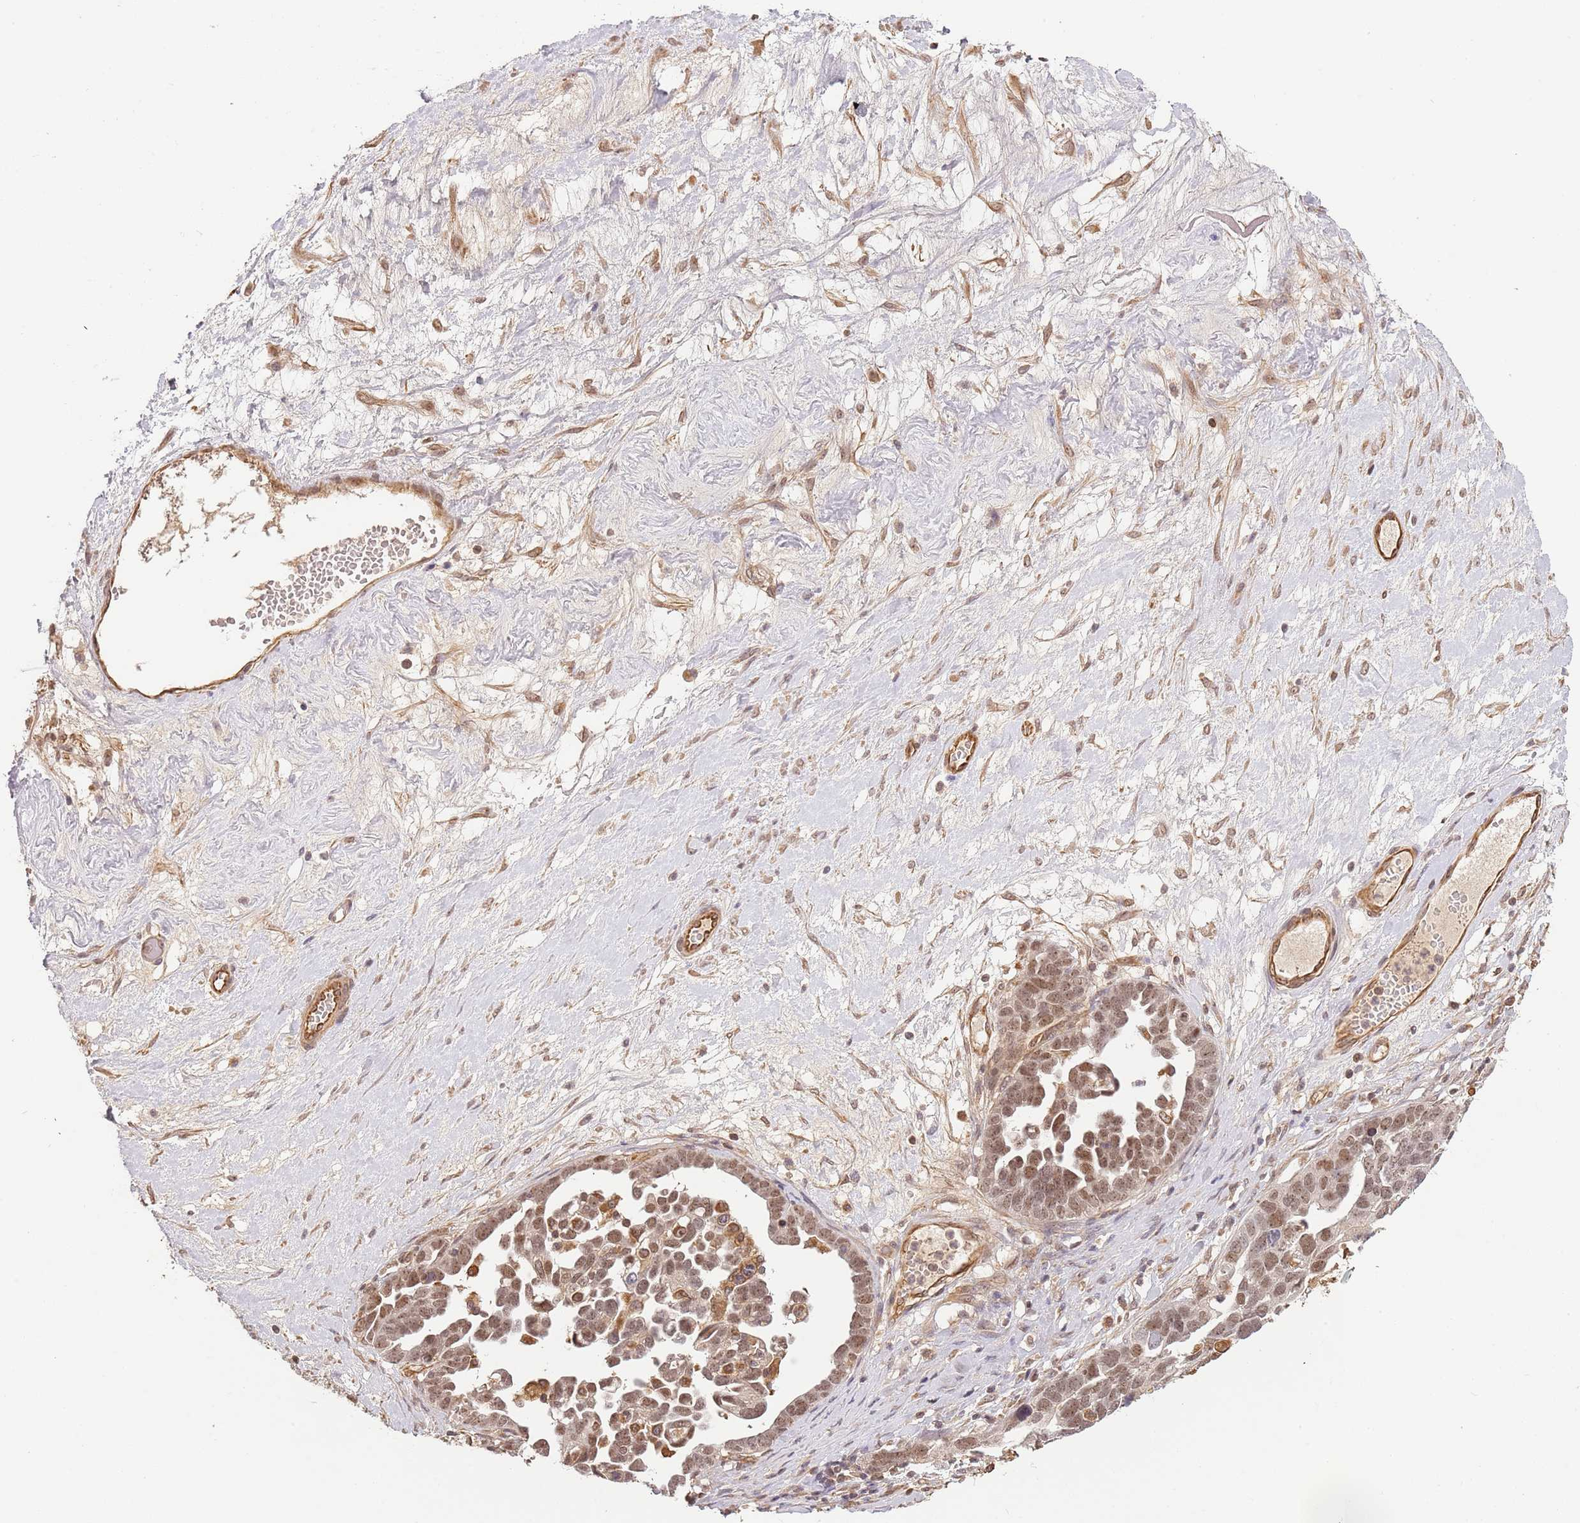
{"staining": {"intensity": "moderate", "quantity": ">75%", "location": "nuclear"}, "tissue": "ovarian cancer", "cell_type": "Tumor cells", "image_type": "cancer", "snomed": [{"axis": "morphology", "description": "Cystadenocarcinoma, serous, NOS"}, {"axis": "topography", "description": "Ovary"}], "caption": "Immunohistochemical staining of human ovarian cancer shows medium levels of moderate nuclear protein expression in approximately >75% of tumor cells.", "gene": "SURF2", "patient": {"sex": "female", "age": 54}}